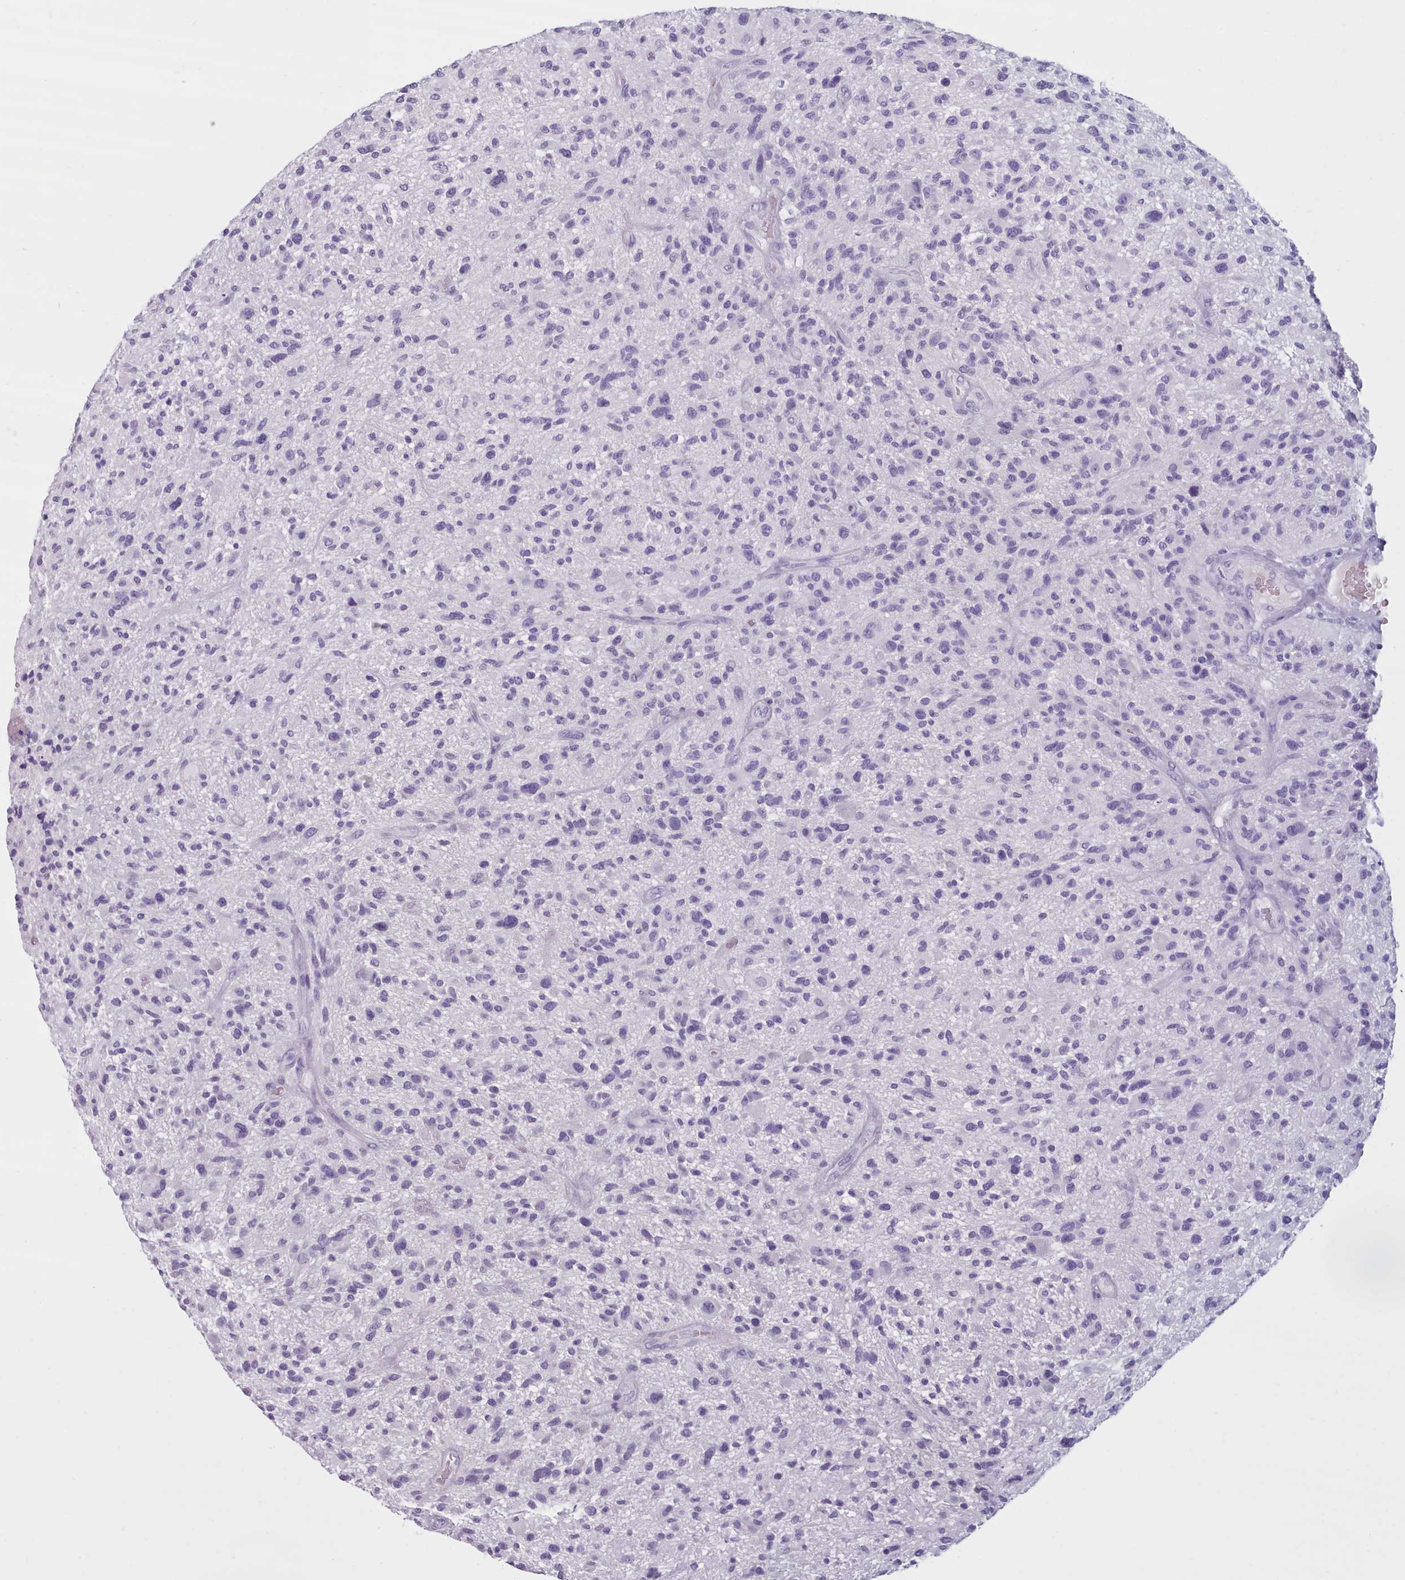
{"staining": {"intensity": "negative", "quantity": "none", "location": "none"}, "tissue": "glioma", "cell_type": "Tumor cells", "image_type": "cancer", "snomed": [{"axis": "morphology", "description": "Glioma, malignant, High grade"}, {"axis": "topography", "description": "Brain"}], "caption": "The micrograph demonstrates no staining of tumor cells in malignant glioma (high-grade).", "gene": "ZNF43", "patient": {"sex": "male", "age": 47}}